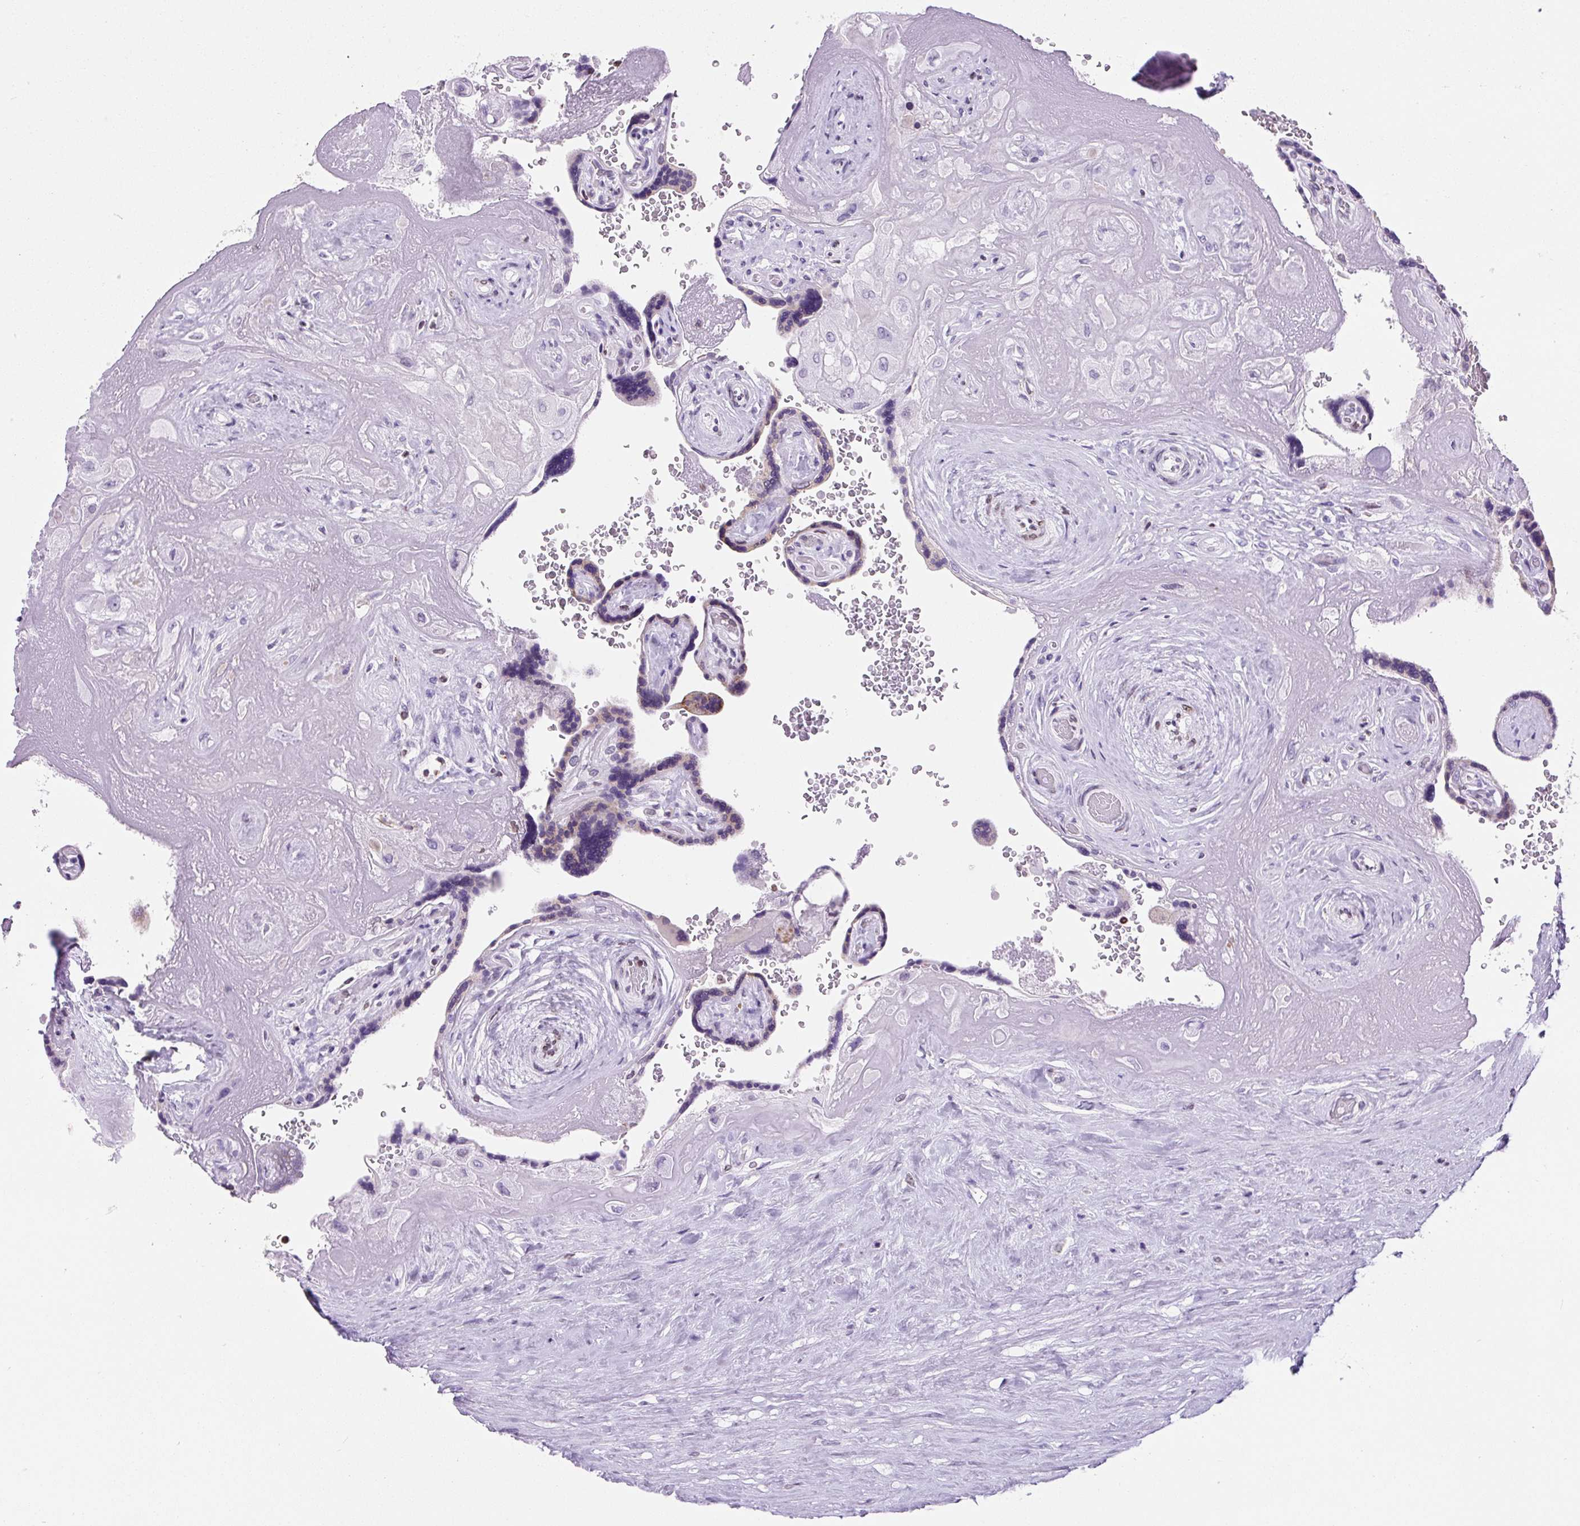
{"staining": {"intensity": "negative", "quantity": "none", "location": "none"}, "tissue": "placenta", "cell_type": "Decidual cells", "image_type": "normal", "snomed": [{"axis": "morphology", "description": "Normal tissue, NOS"}, {"axis": "topography", "description": "Placenta"}], "caption": "A histopathology image of human placenta is negative for staining in decidual cells. (DAB (3,3'-diaminobenzidine) immunohistochemistry (IHC) with hematoxylin counter stain).", "gene": "VPREB1", "patient": {"sex": "female", "age": 32}}